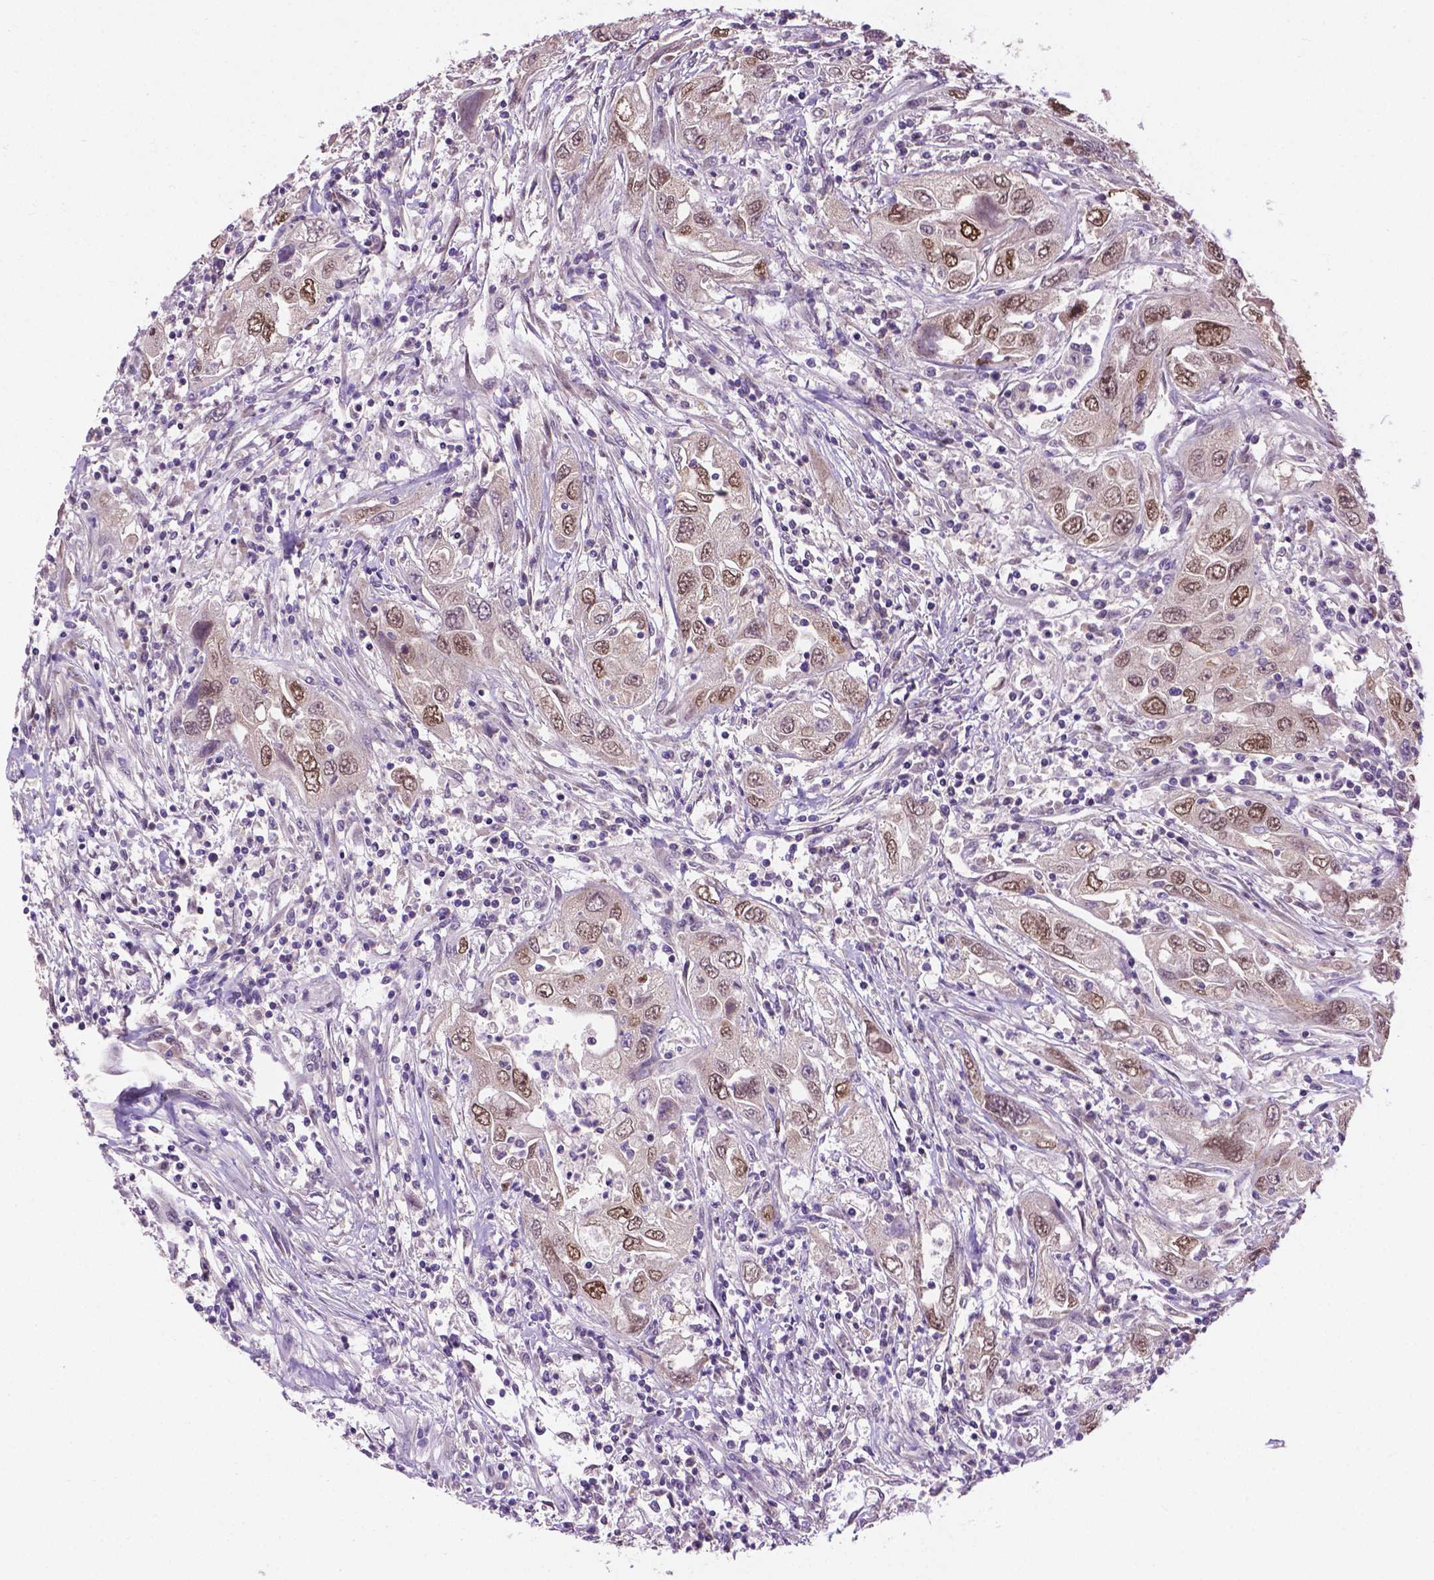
{"staining": {"intensity": "moderate", "quantity": ">75%", "location": "nuclear"}, "tissue": "urothelial cancer", "cell_type": "Tumor cells", "image_type": "cancer", "snomed": [{"axis": "morphology", "description": "Urothelial carcinoma, High grade"}, {"axis": "topography", "description": "Urinary bladder"}], "caption": "The histopathology image reveals immunohistochemical staining of urothelial cancer. There is moderate nuclear staining is present in about >75% of tumor cells.", "gene": "IRF6", "patient": {"sex": "male", "age": 76}}